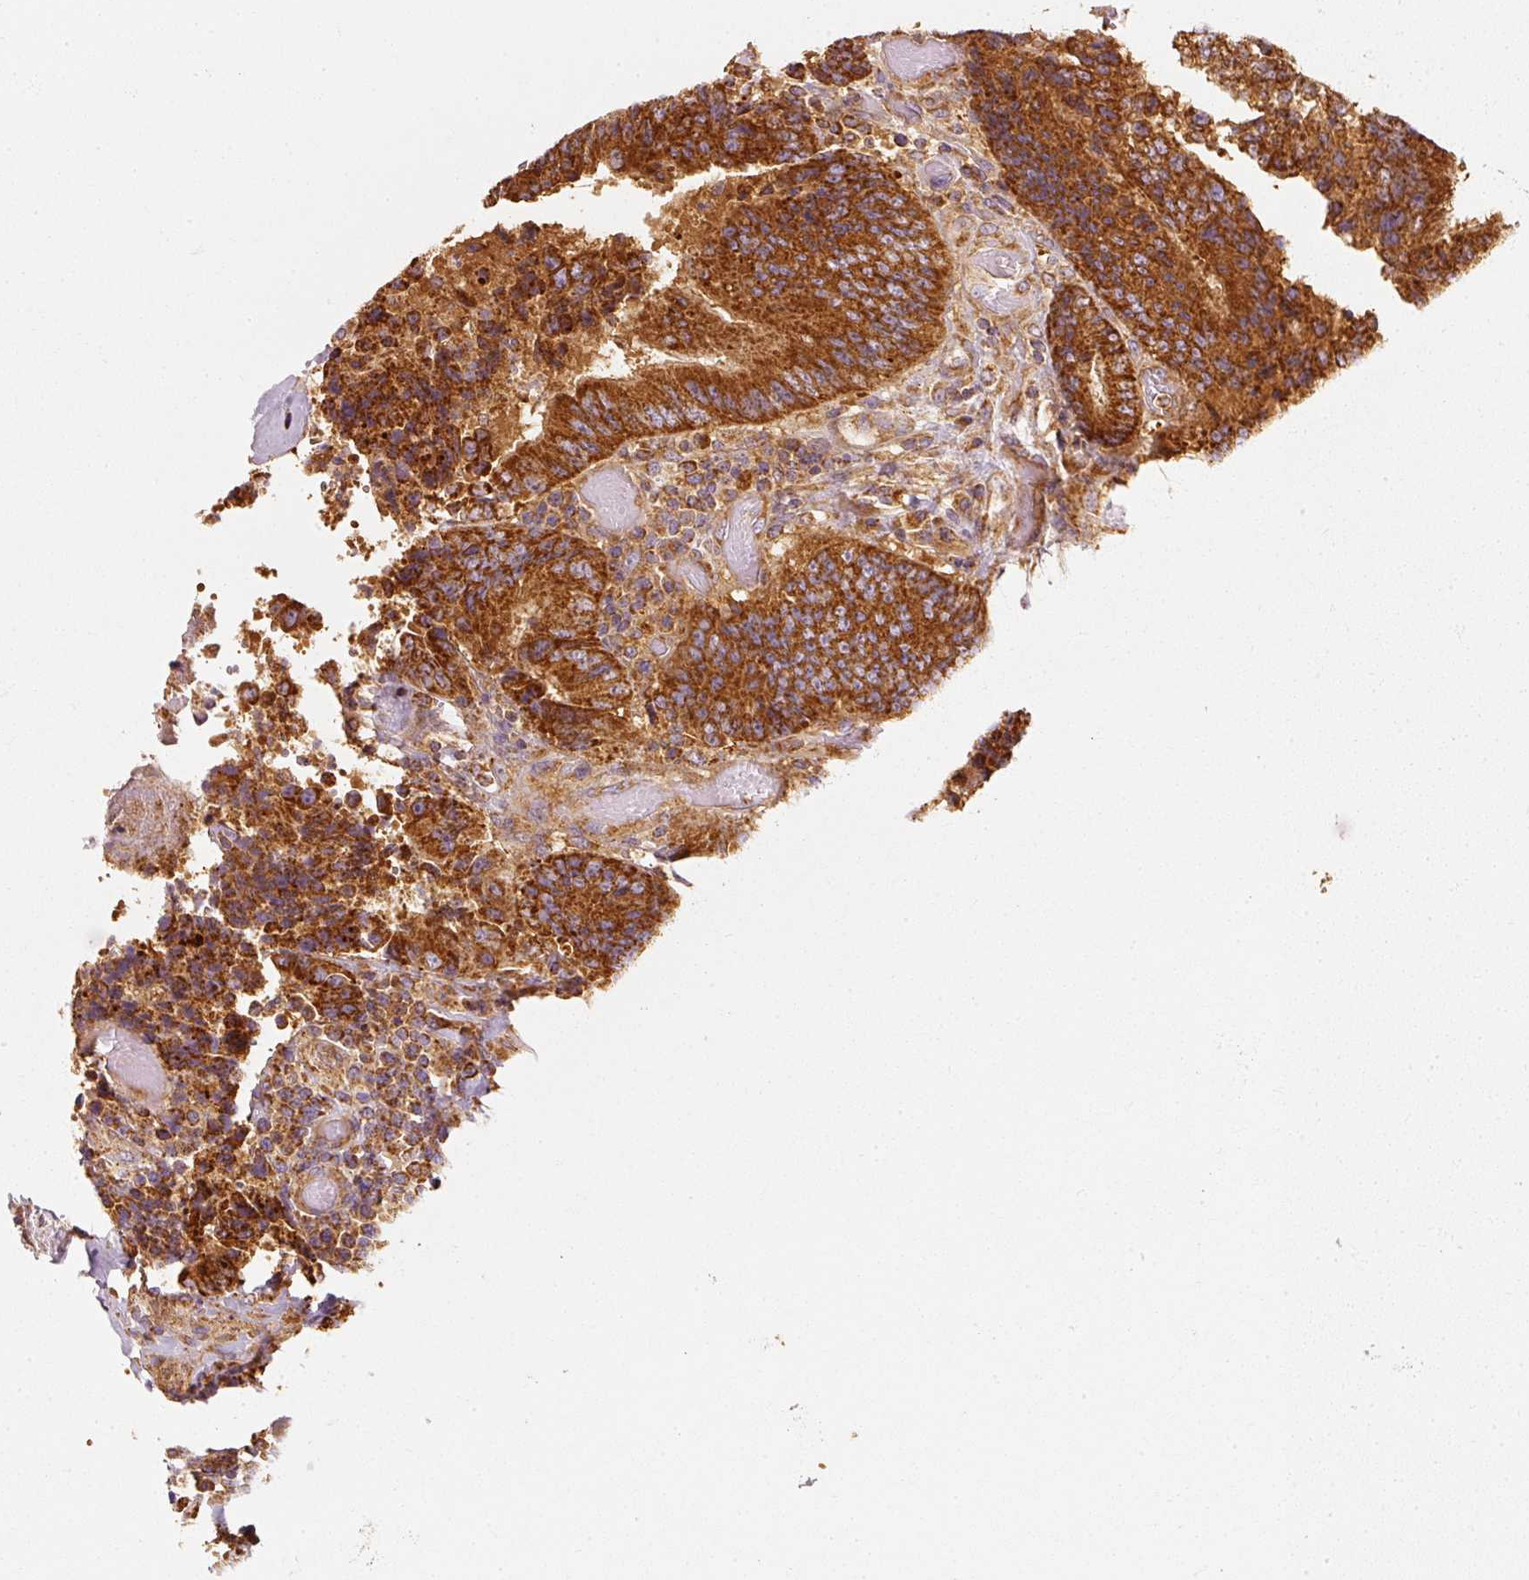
{"staining": {"intensity": "strong", "quantity": ">75%", "location": "cytoplasmic/membranous"}, "tissue": "colorectal cancer", "cell_type": "Tumor cells", "image_type": "cancer", "snomed": [{"axis": "morphology", "description": "Adenocarcinoma, NOS"}, {"axis": "topography", "description": "Rectum"}], "caption": "Tumor cells reveal high levels of strong cytoplasmic/membranous positivity in approximately >75% of cells in colorectal cancer. The staining was performed using DAB (3,3'-diaminobenzidine), with brown indicating positive protein expression. Nuclei are stained blue with hematoxylin.", "gene": "TOMM40", "patient": {"sex": "male", "age": 72}}